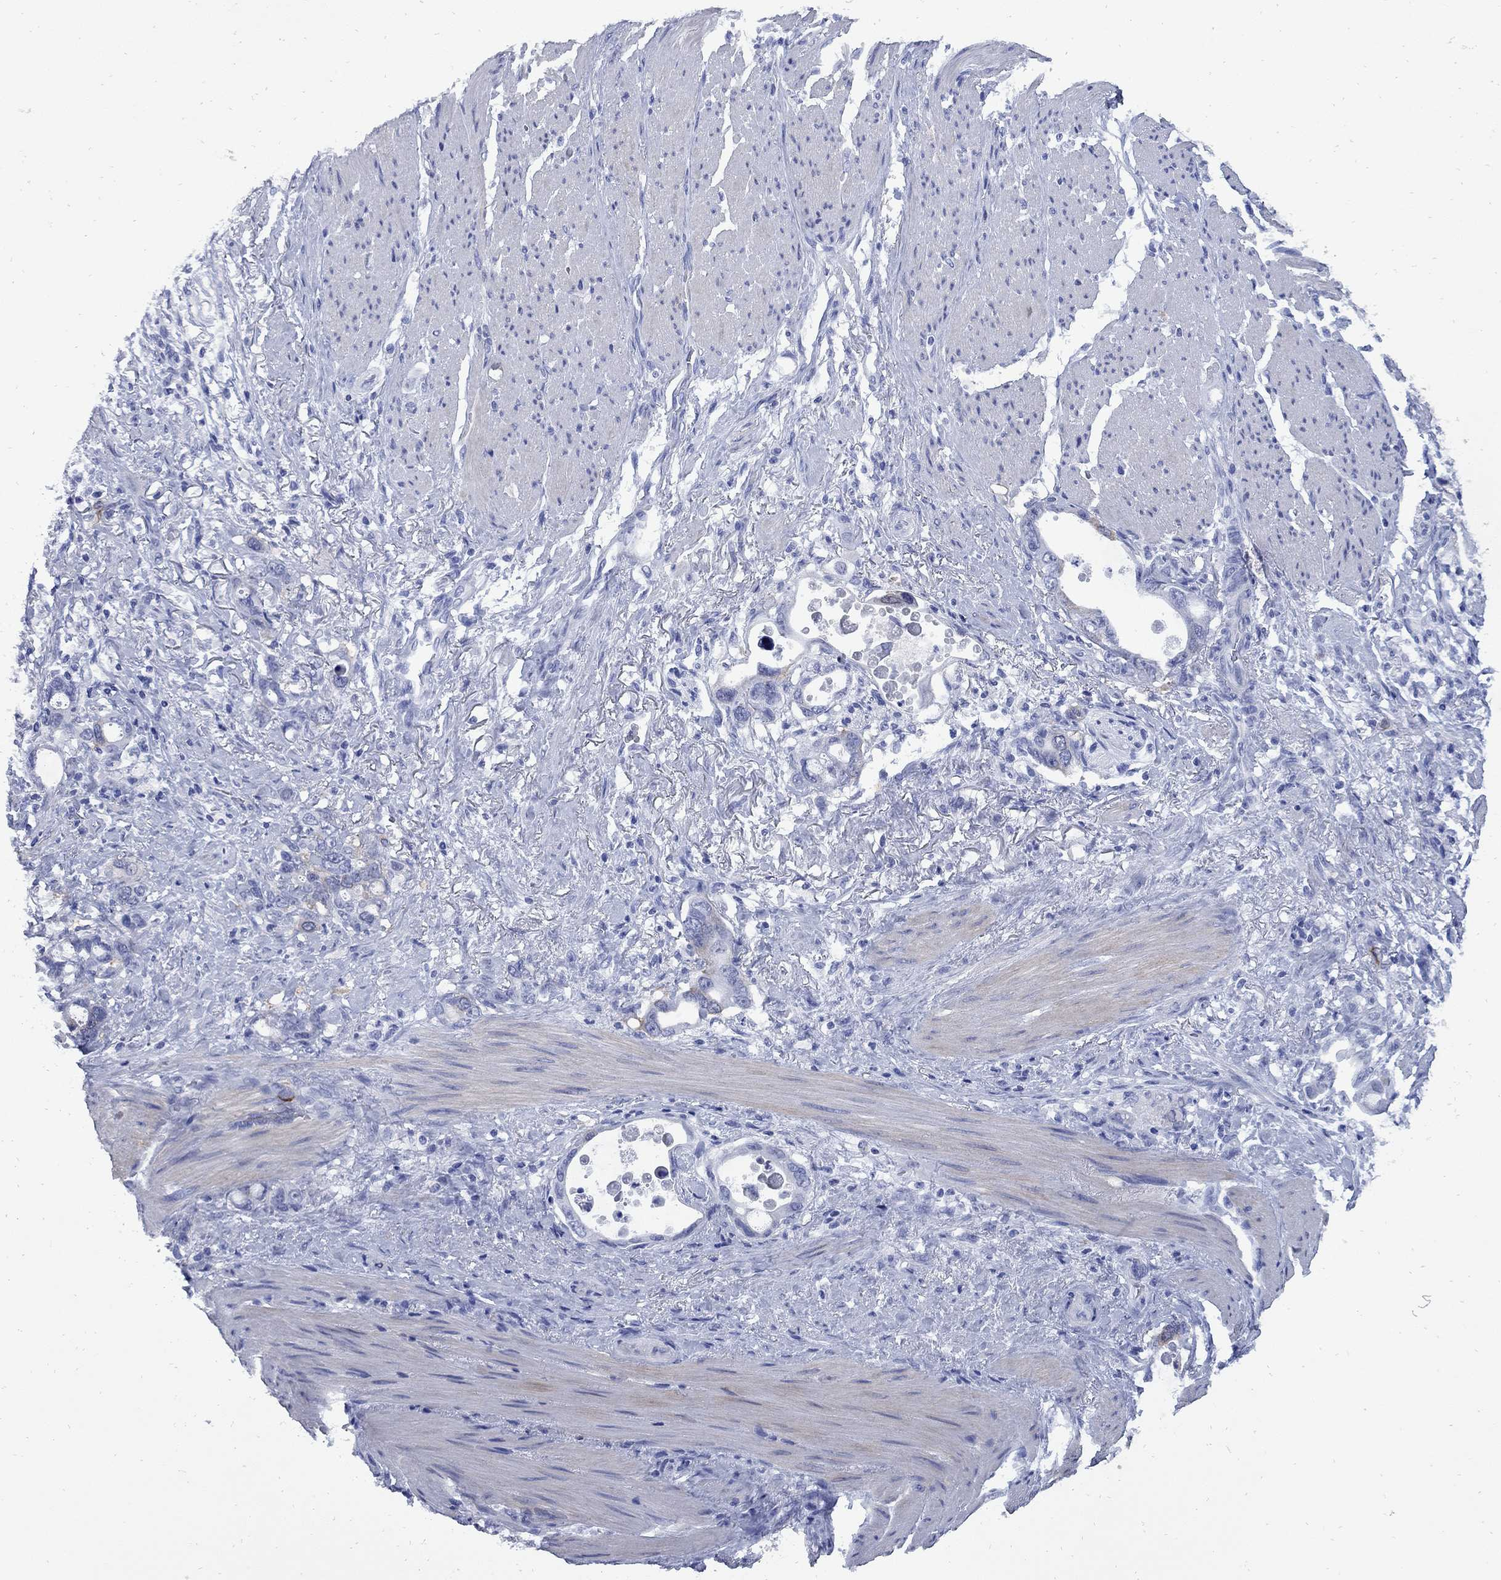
{"staining": {"intensity": "weak", "quantity": "<25%", "location": "cytoplasmic/membranous"}, "tissue": "stomach cancer", "cell_type": "Tumor cells", "image_type": "cancer", "snomed": [{"axis": "morphology", "description": "Adenocarcinoma, NOS"}, {"axis": "topography", "description": "Stomach, upper"}], "caption": "Tumor cells are negative for brown protein staining in stomach cancer.", "gene": "TACC3", "patient": {"sex": "male", "age": 74}}